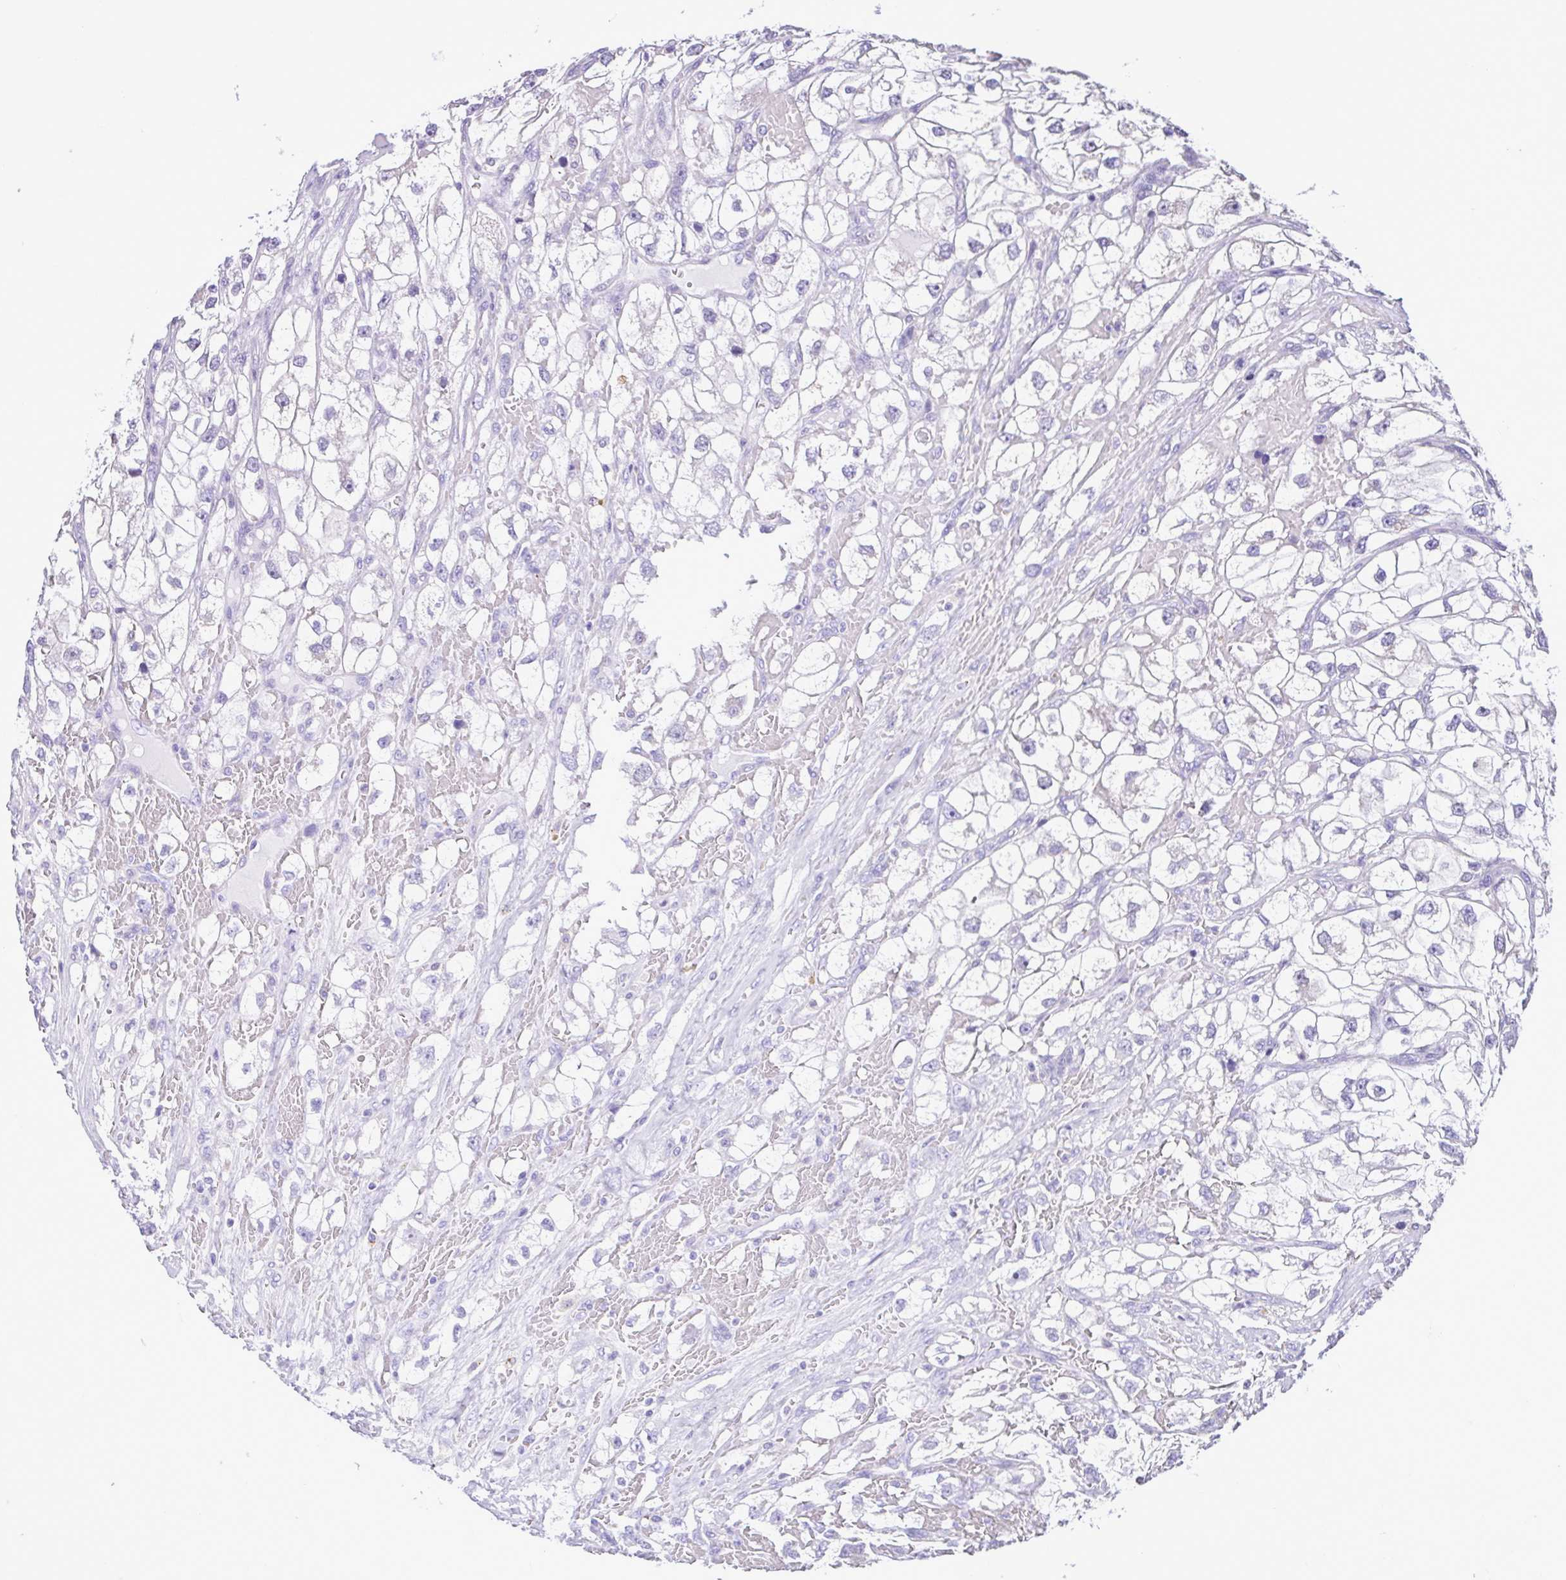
{"staining": {"intensity": "negative", "quantity": "none", "location": "none"}, "tissue": "renal cancer", "cell_type": "Tumor cells", "image_type": "cancer", "snomed": [{"axis": "morphology", "description": "Adenocarcinoma, NOS"}, {"axis": "topography", "description": "Kidney"}], "caption": "Tumor cells are negative for protein expression in human renal adenocarcinoma.", "gene": "CBY2", "patient": {"sex": "male", "age": 59}}